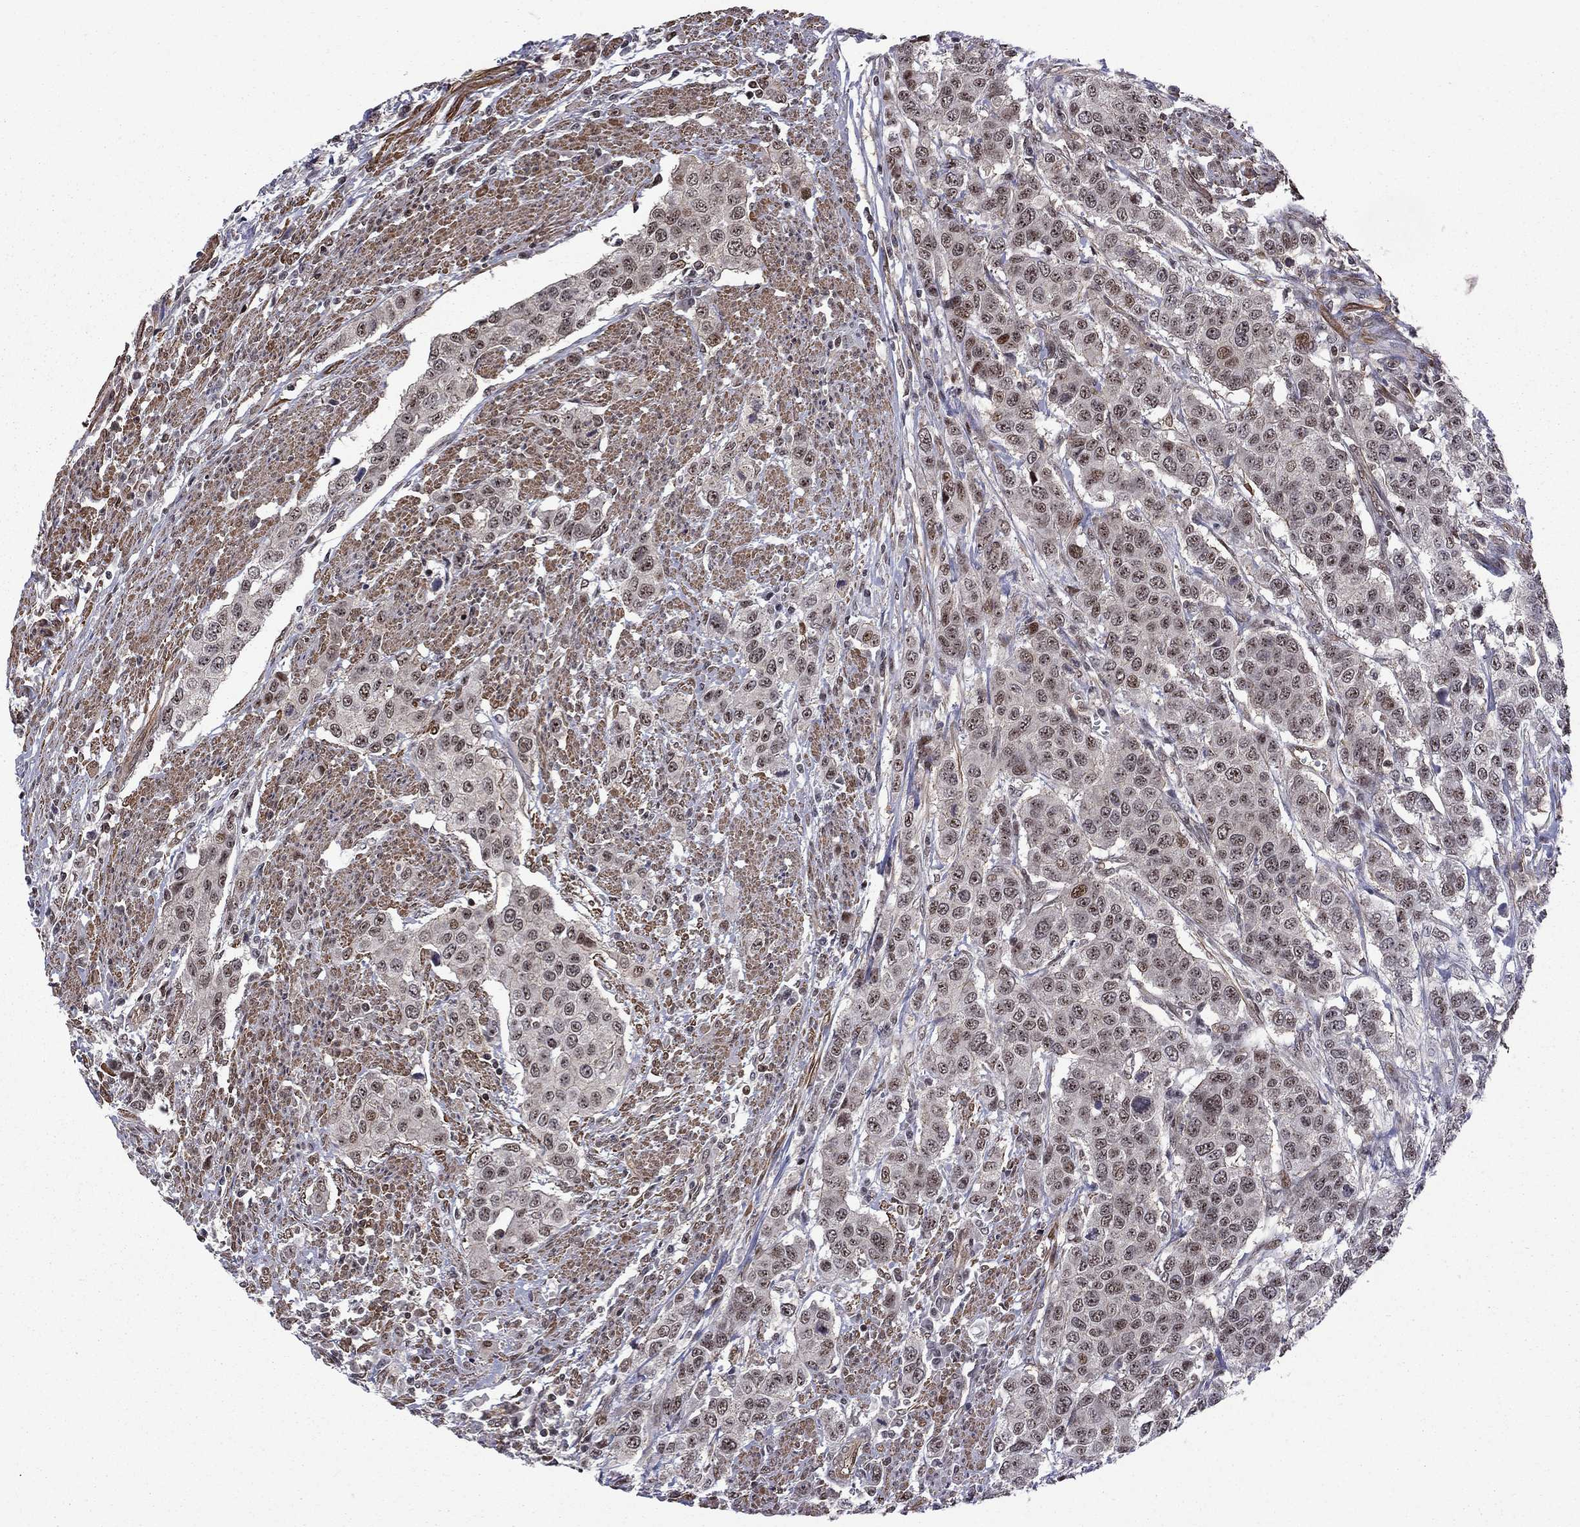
{"staining": {"intensity": "moderate", "quantity": "<25%", "location": "nuclear"}, "tissue": "urothelial cancer", "cell_type": "Tumor cells", "image_type": "cancer", "snomed": [{"axis": "morphology", "description": "Urothelial carcinoma, High grade"}, {"axis": "topography", "description": "Urinary bladder"}], "caption": "Protein expression analysis of high-grade urothelial carcinoma demonstrates moderate nuclear positivity in about <25% of tumor cells. (DAB (3,3'-diaminobenzidine) IHC, brown staining for protein, blue staining for nuclei).", "gene": "BRF1", "patient": {"sex": "female", "age": 58}}